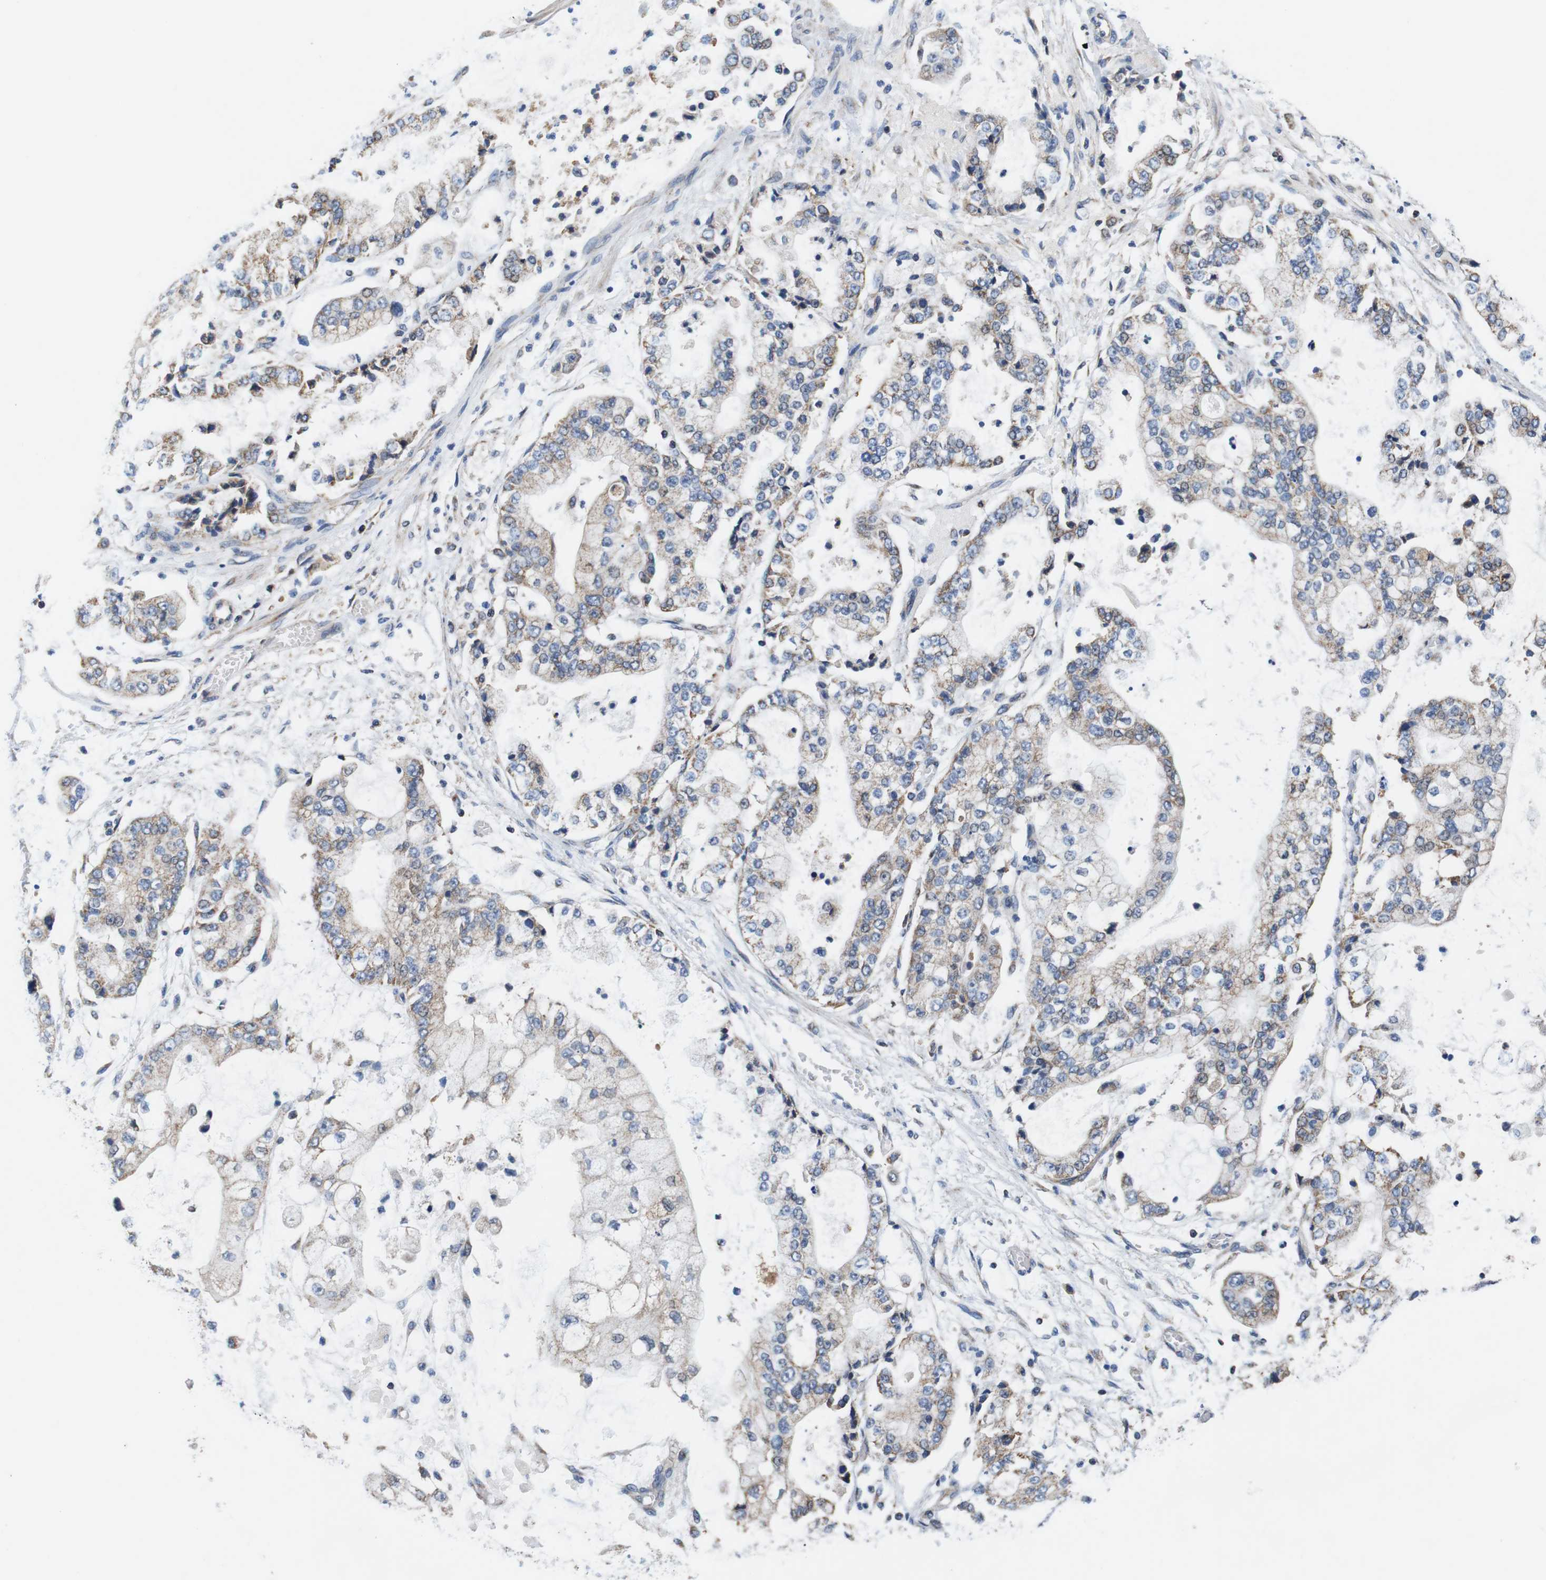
{"staining": {"intensity": "weak", "quantity": ">75%", "location": "cytoplasmic/membranous"}, "tissue": "stomach cancer", "cell_type": "Tumor cells", "image_type": "cancer", "snomed": [{"axis": "morphology", "description": "Adenocarcinoma, NOS"}, {"axis": "topography", "description": "Stomach"}], "caption": "Tumor cells display low levels of weak cytoplasmic/membranous staining in approximately >75% of cells in stomach adenocarcinoma.", "gene": "LRP4", "patient": {"sex": "male", "age": 76}}